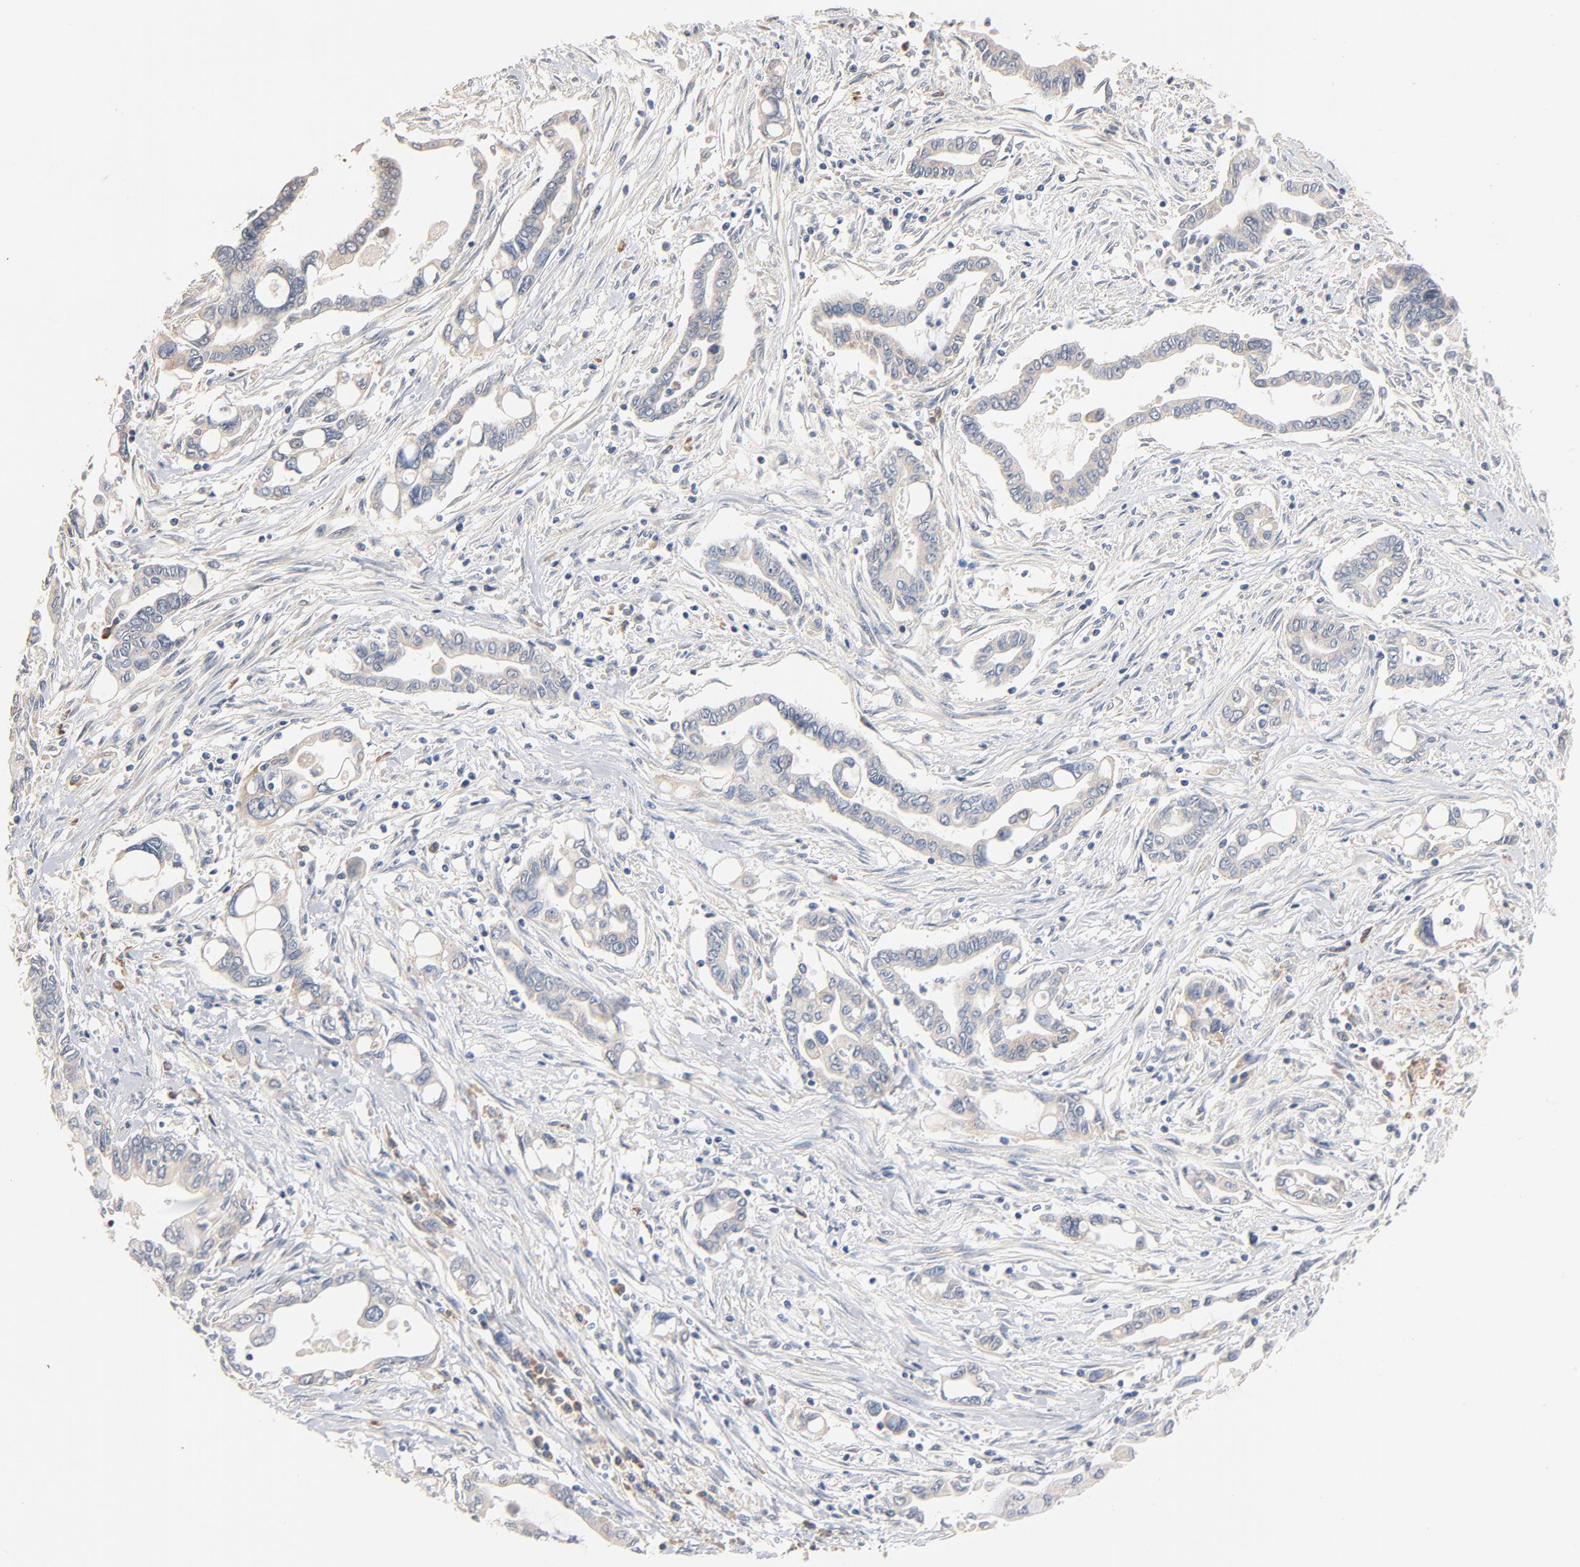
{"staining": {"intensity": "negative", "quantity": "none", "location": "none"}, "tissue": "pancreatic cancer", "cell_type": "Tumor cells", "image_type": "cancer", "snomed": [{"axis": "morphology", "description": "Adenocarcinoma, NOS"}, {"axis": "topography", "description": "Pancreas"}], "caption": "The photomicrograph demonstrates no staining of tumor cells in pancreatic cancer. (DAB IHC with hematoxylin counter stain).", "gene": "ZDHHC8", "patient": {"sex": "female", "age": 57}}